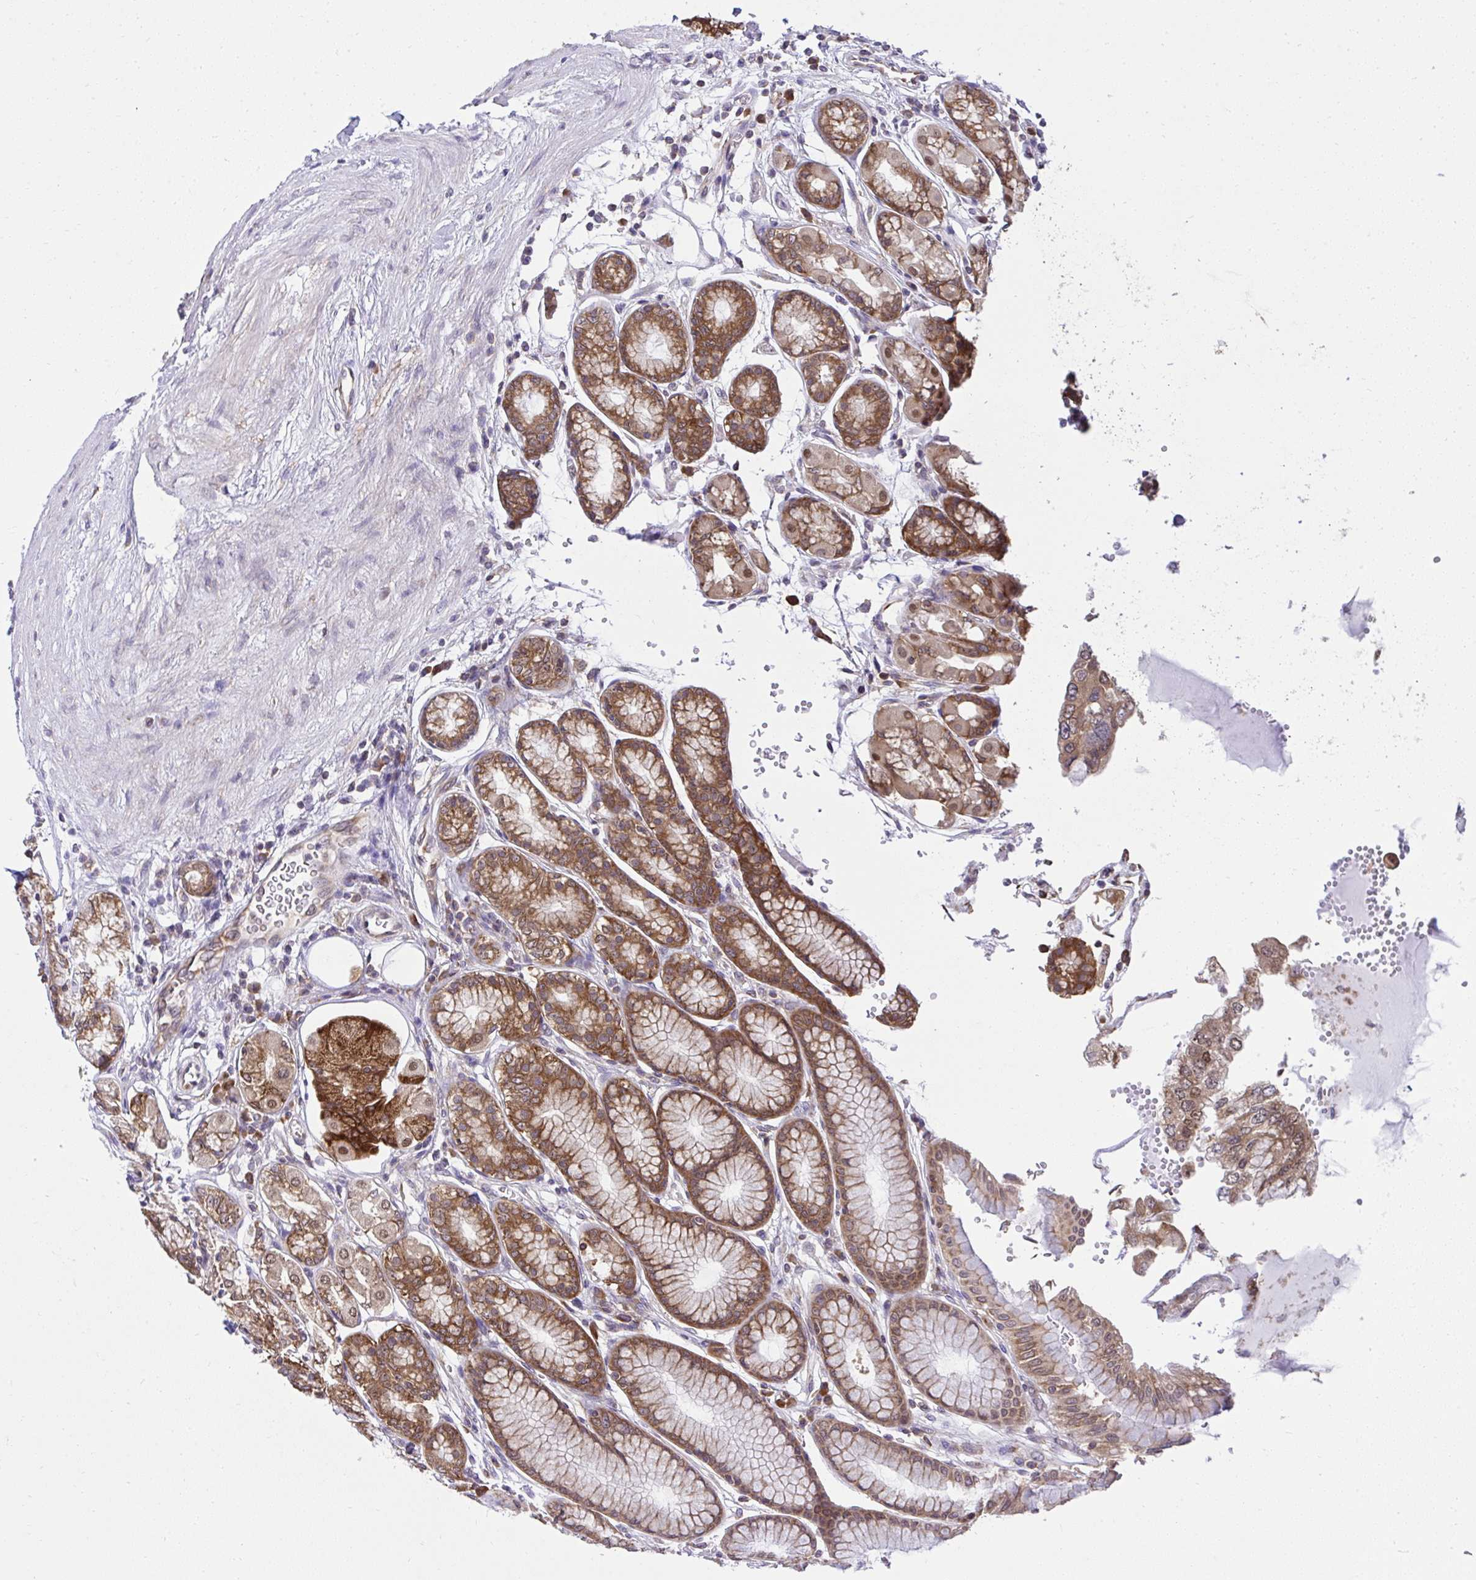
{"staining": {"intensity": "strong", "quantity": ">75%", "location": "cytoplasmic/membranous"}, "tissue": "stomach", "cell_type": "Glandular cells", "image_type": "normal", "snomed": [{"axis": "morphology", "description": "Normal tissue, NOS"}, {"axis": "topography", "description": "Stomach"}, {"axis": "topography", "description": "Stomach, lower"}], "caption": "Immunohistochemical staining of unremarkable human stomach shows >75% levels of strong cytoplasmic/membranous protein expression in approximately >75% of glandular cells.", "gene": "RPS7", "patient": {"sex": "male", "age": 76}}